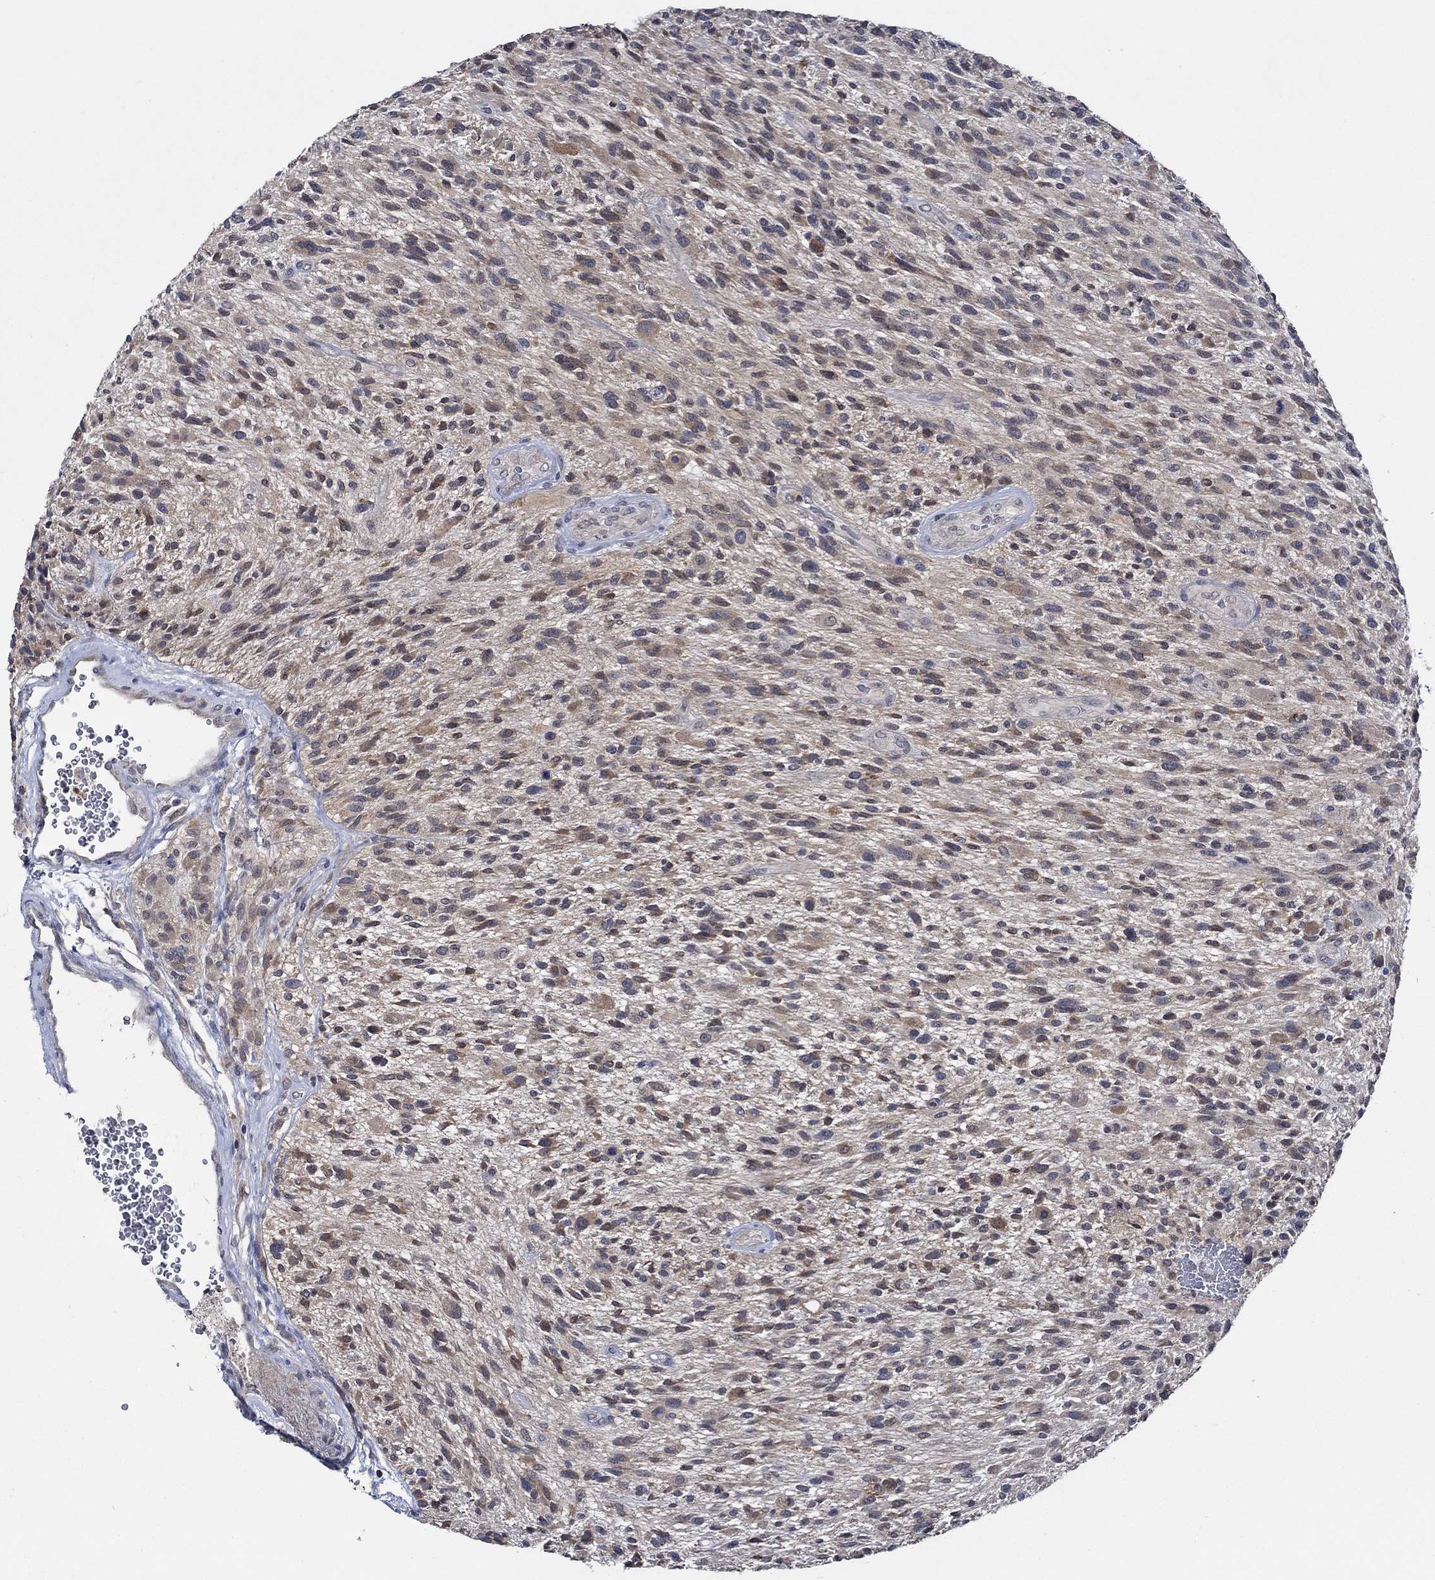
{"staining": {"intensity": "moderate", "quantity": ">75%", "location": "cytoplasmic/membranous"}, "tissue": "glioma", "cell_type": "Tumor cells", "image_type": "cancer", "snomed": [{"axis": "morphology", "description": "Glioma, malignant, High grade"}, {"axis": "topography", "description": "Brain"}], "caption": "A medium amount of moderate cytoplasmic/membranous staining is identified in approximately >75% of tumor cells in malignant glioma (high-grade) tissue.", "gene": "DACT1", "patient": {"sex": "male", "age": 47}}